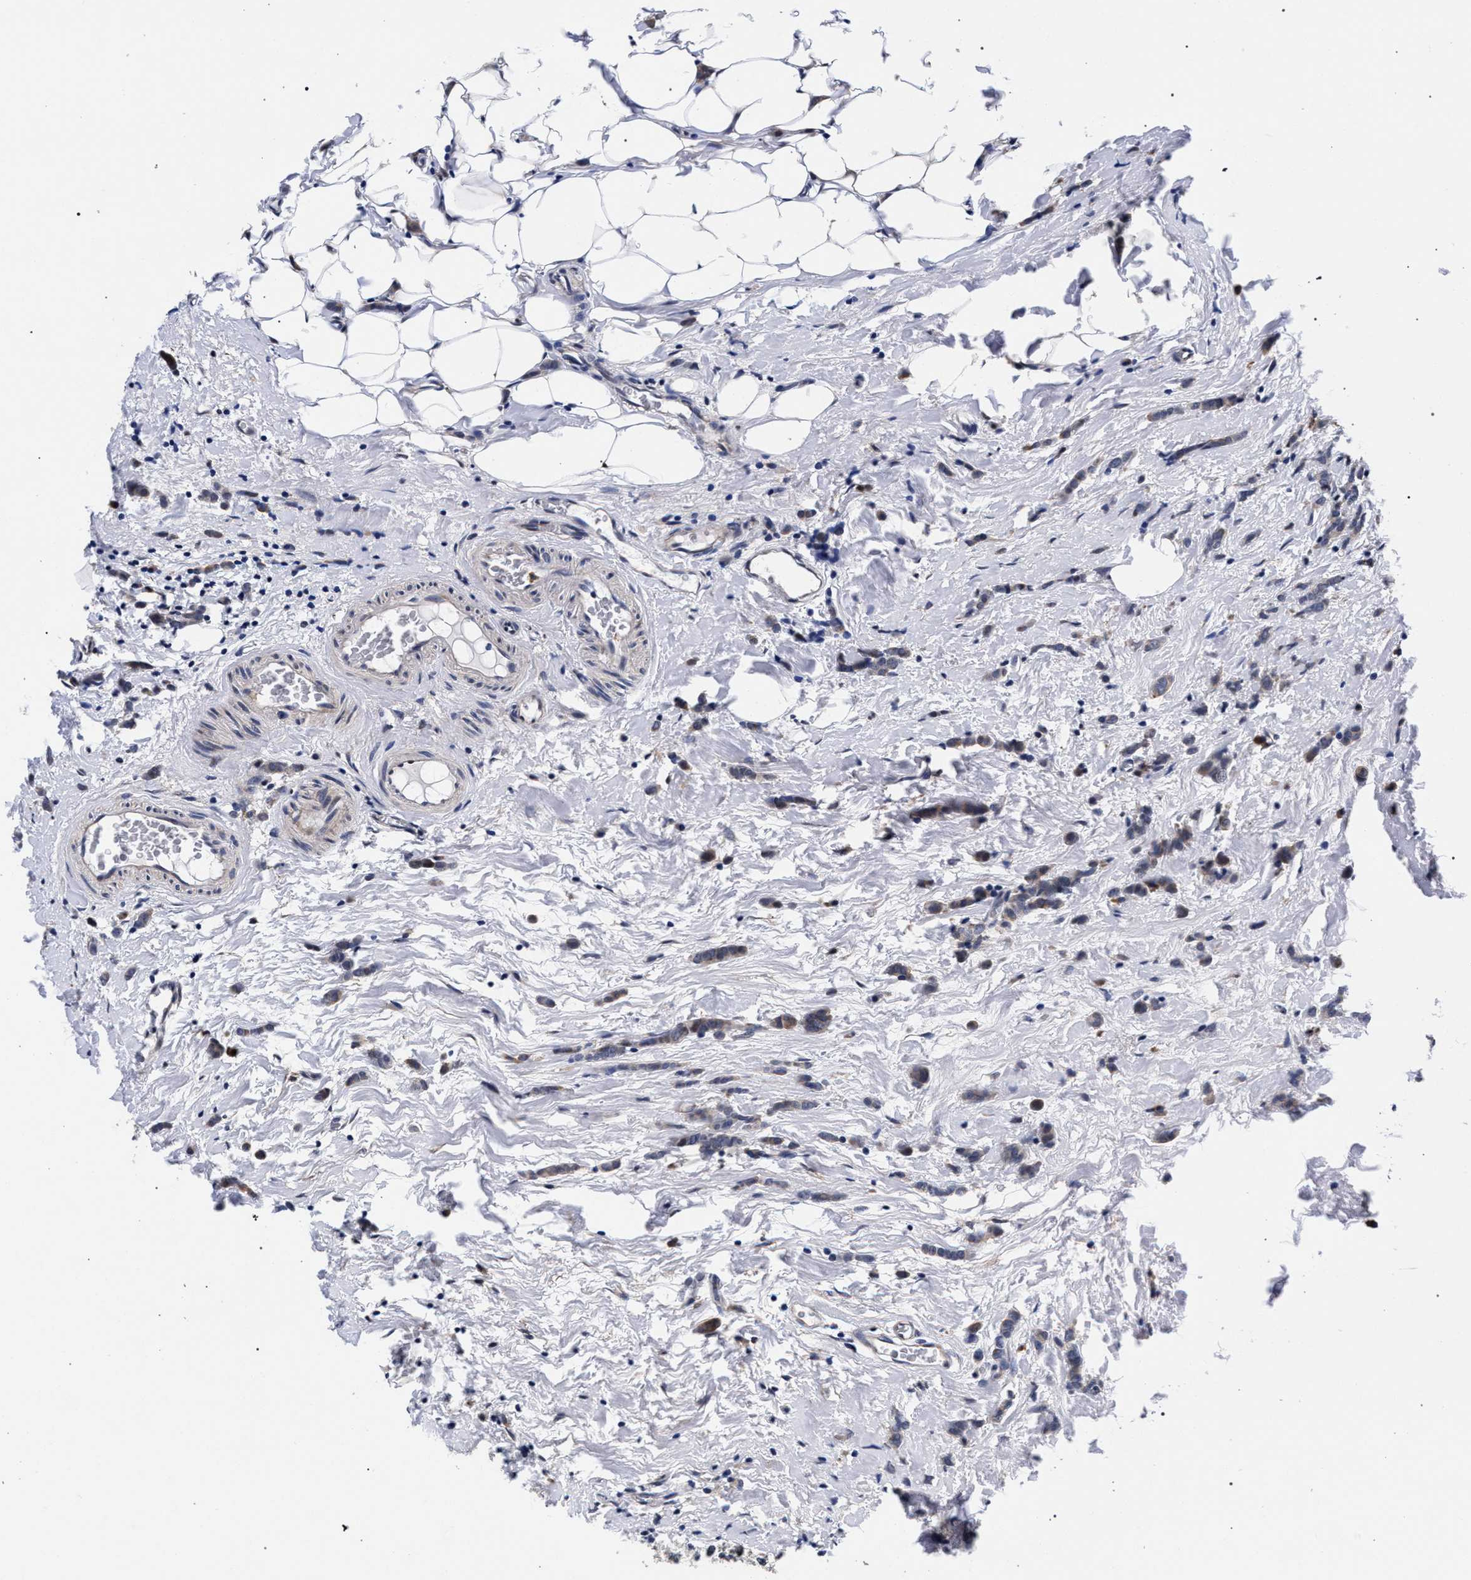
{"staining": {"intensity": "weak", "quantity": "25%-75%", "location": "cytoplasmic/membranous"}, "tissue": "breast cancer", "cell_type": "Tumor cells", "image_type": "cancer", "snomed": [{"axis": "morphology", "description": "Lobular carcinoma"}, {"axis": "topography", "description": "Breast"}], "caption": "IHC staining of breast cancer (lobular carcinoma), which displays low levels of weak cytoplasmic/membranous positivity in approximately 25%-75% of tumor cells indicating weak cytoplasmic/membranous protein positivity. The staining was performed using DAB (3,3'-diaminobenzidine) (brown) for protein detection and nuclei were counterstained in hematoxylin (blue).", "gene": "ZNF462", "patient": {"sex": "female", "age": 60}}